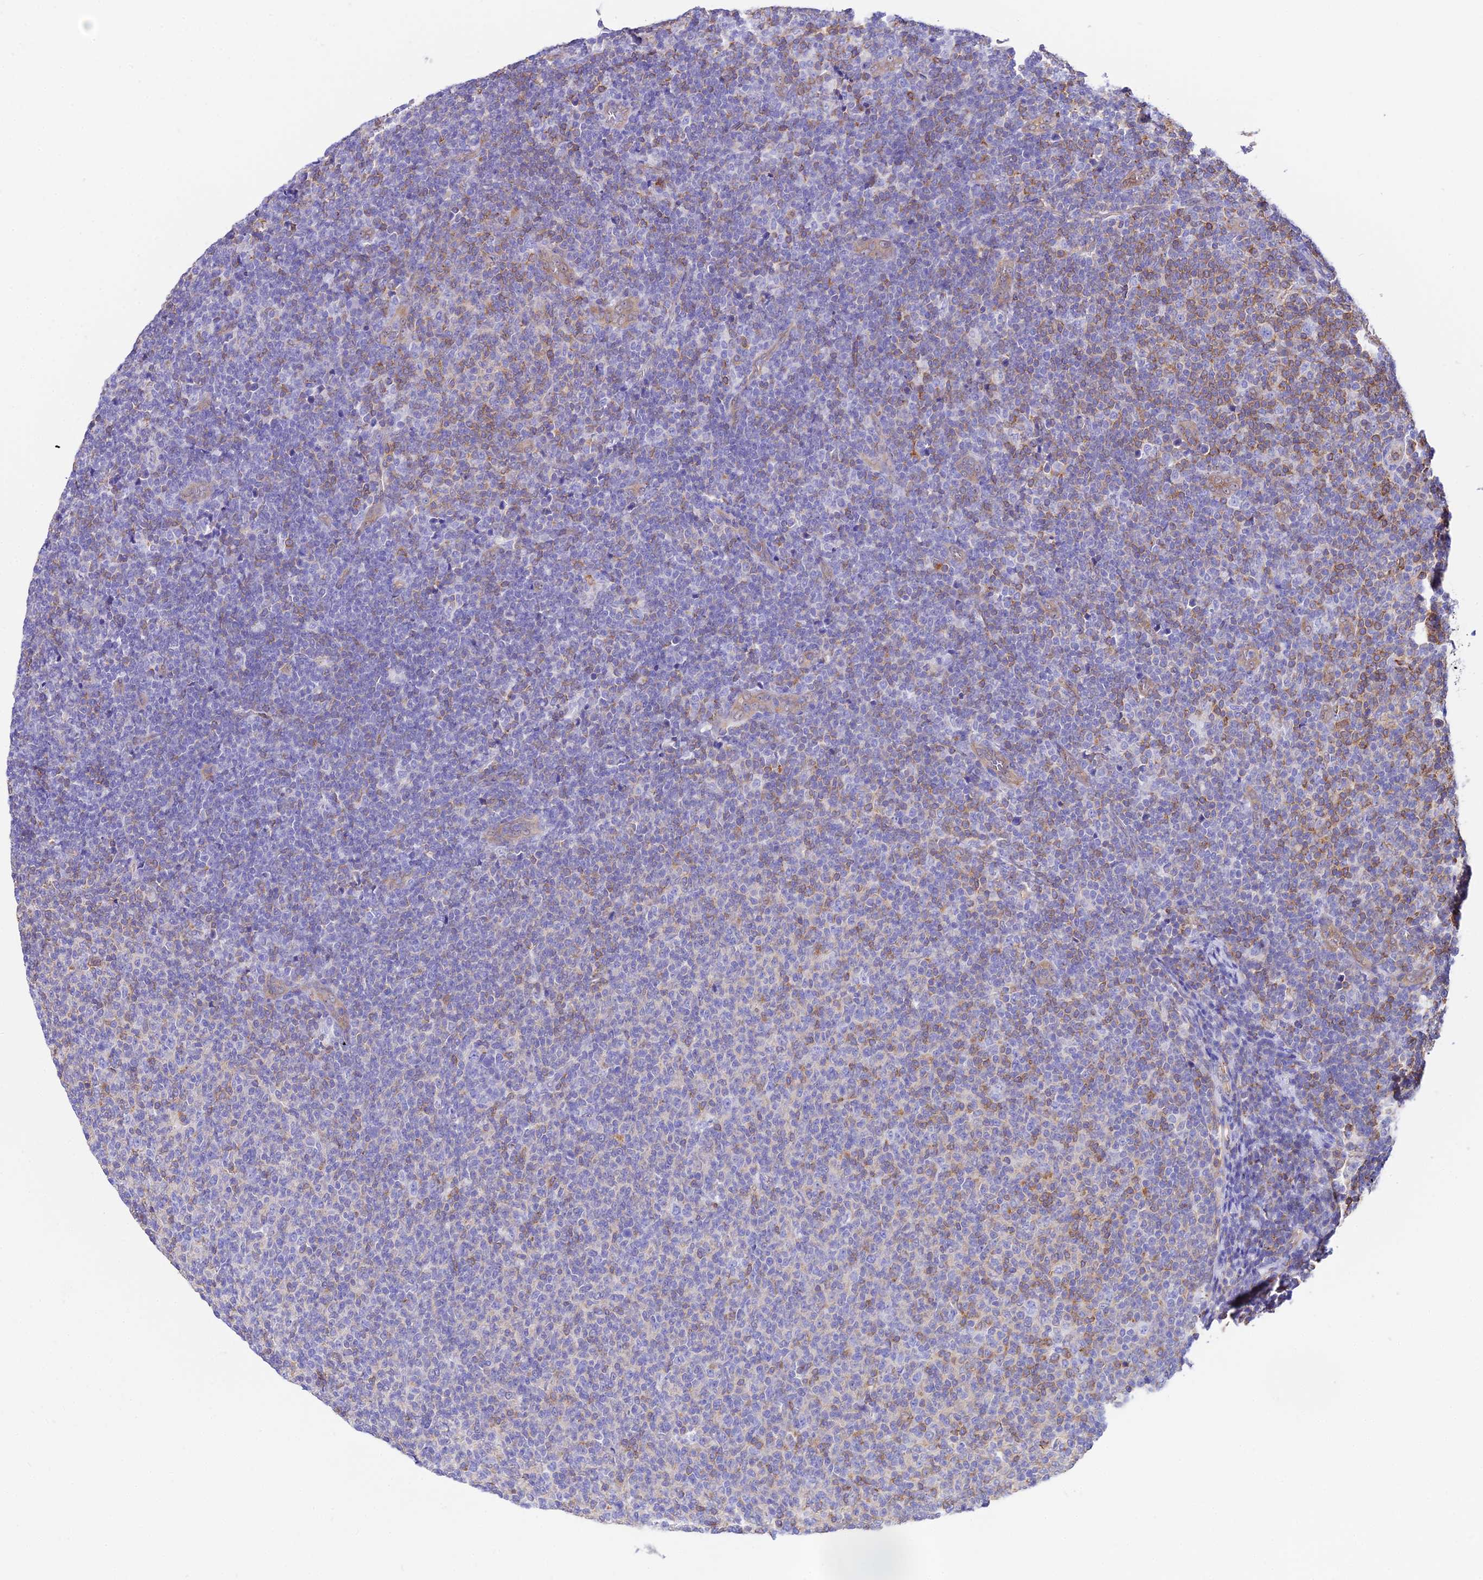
{"staining": {"intensity": "moderate", "quantity": "<25%", "location": "cytoplasmic/membranous"}, "tissue": "lymphoma", "cell_type": "Tumor cells", "image_type": "cancer", "snomed": [{"axis": "morphology", "description": "Malignant lymphoma, non-Hodgkin's type, Low grade"}, {"axis": "topography", "description": "Lymph node"}], "caption": "A low amount of moderate cytoplasmic/membranous staining is appreciated in about <25% of tumor cells in lymphoma tissue.", "gene": "S100A16", "patient": {"sex": "male", "age": 66}}